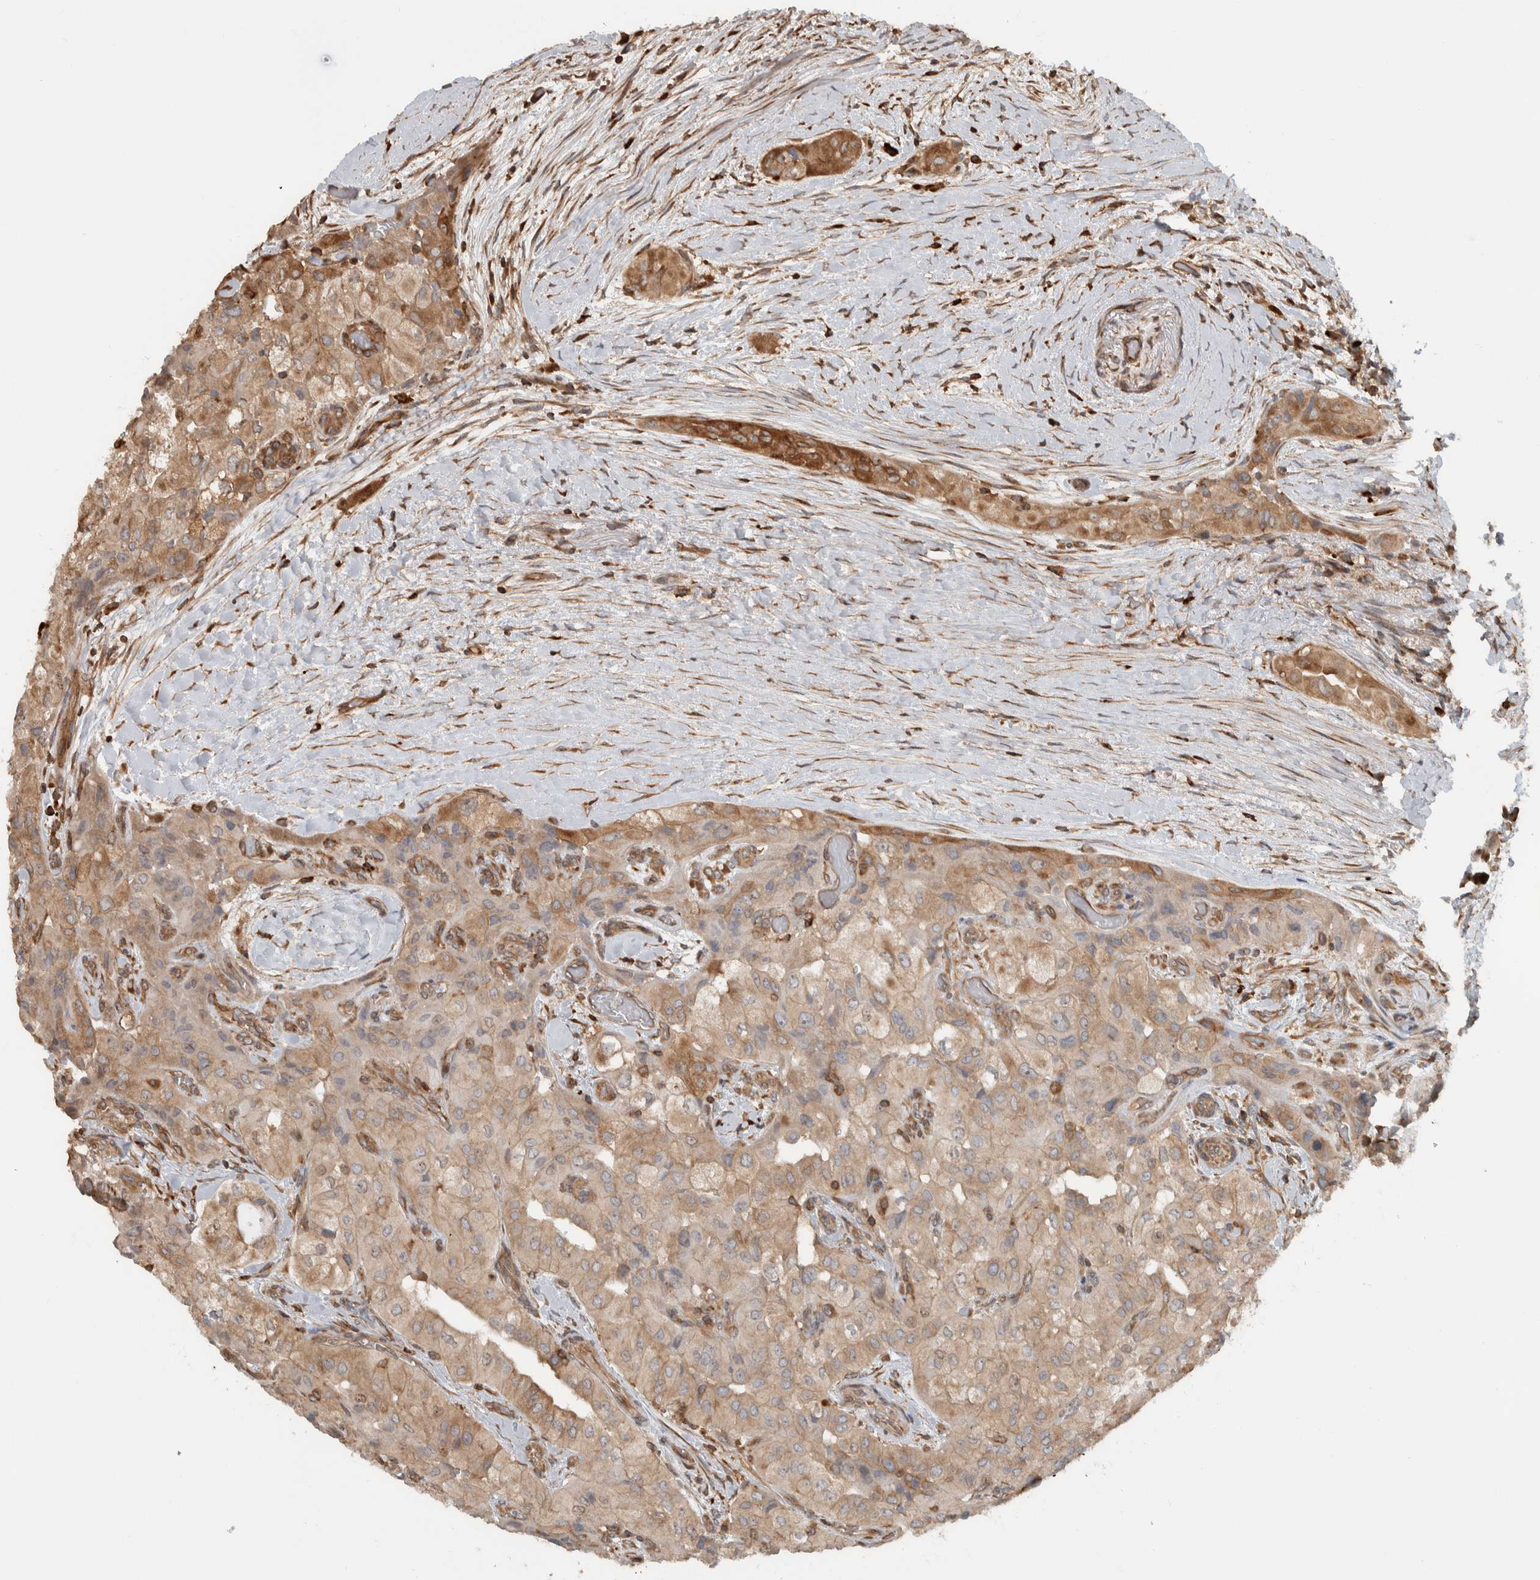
{"staining": {"intensity": "moderate", "quantity": ">75%", "location": "cytoplasmic/membranous"}, "tissue": "thyroid cancer", "cell_type": "Tumor cells", "image_type": "cancer", "snomed": [{"axis": "morphology", "description": "Papillary adenocarcinoma, NOS"}, {"axis": "topography", "description": "Thyroid gland"}], "caption": "The histopathology image exhibits a brown stain indicating the presence of a protein in the cytoplasmic/membranous of tumor cells in thyroid cancer.", "gene": "CNTROB", "patient": {"sex": "female", "age": 59}}